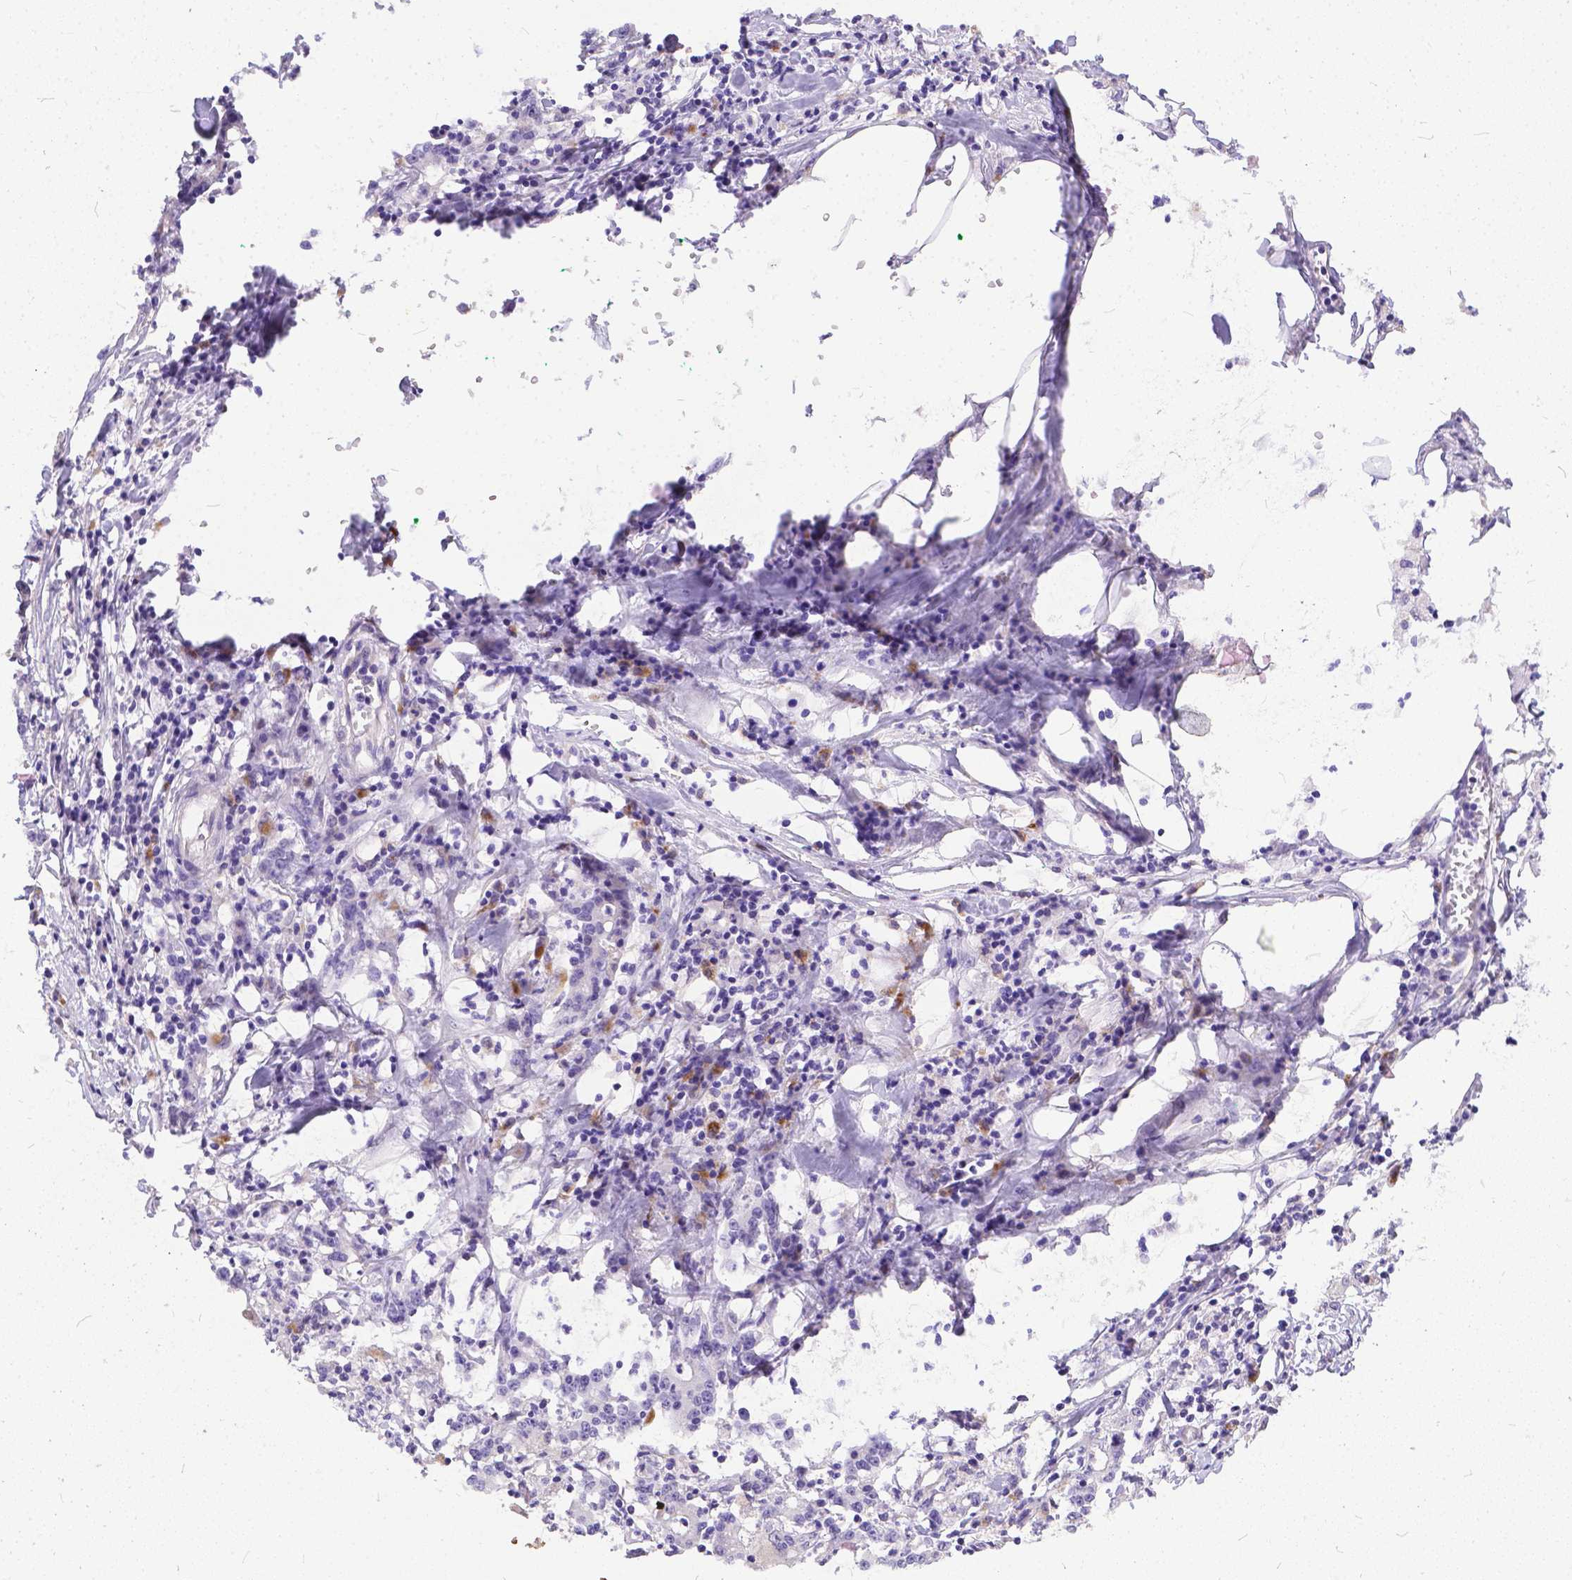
{"staining": {"intensity": "negative", "quantity": "none", "location": "none"}, "tissue": "stomach cancer", "cell_type": "Tumor cells", "image_type": "cancer", "snomed": [{"axis": "morphology", "description": "Adenocarcinoma, NOS"}, {"axis": "topography", "description": "Stomach, upper"}], "caption": "Immunohistochemical staining of human stomach cancer shows no significant positivity in tumor cells. The staining was performed using DAB (3,3'-diaminobenzidine) to visualize the protein expression in brown, while the nuclei were stained in blue with hematoxylin (Magnification: 20x).", "gene": "DLEC1", "patient": {"sex": "male", "age": 68}}